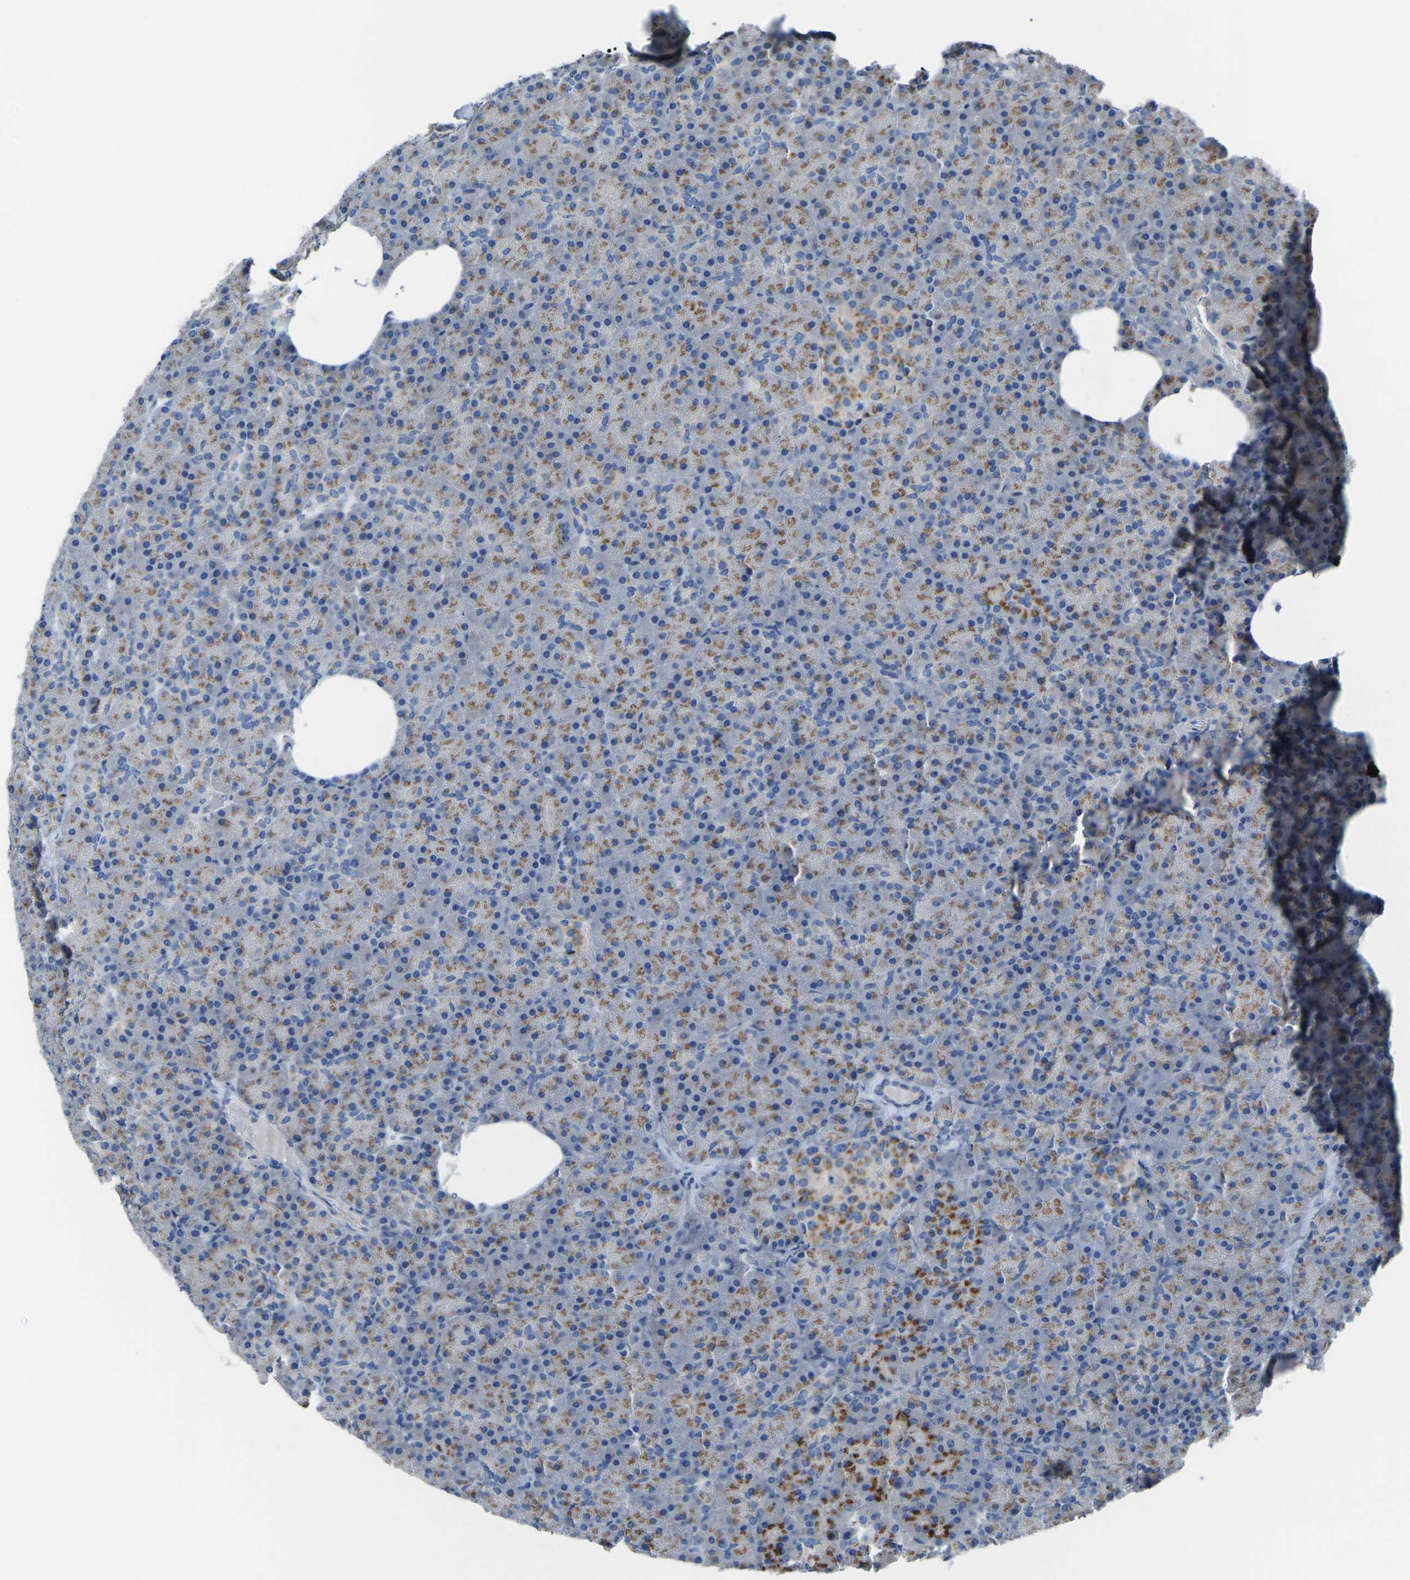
{"staining": {"intensity": "moderate", "quantity": ">75%", "location": "cytoplasmic/membranous"}, "tissue": "pancreas", "cell_type": "Exocrine glandular cells", "image_type": "normal", "snomed": [{"axis": "morphology", "description": "Normal tissue, NOS"}, {"axis": "morphology", "description": "Carcinoid, malignant, NOS"}, {"axis": "topography", "description": "Pancreas"}], "caption": "Human pancreas stained for a protein (brown) reveals moderate cytoplasmic/membranous positive staining in about >75% of exocrine glandular cells.", "gene": "CANT1", "patient": {"sex": "female", "age": 35}}